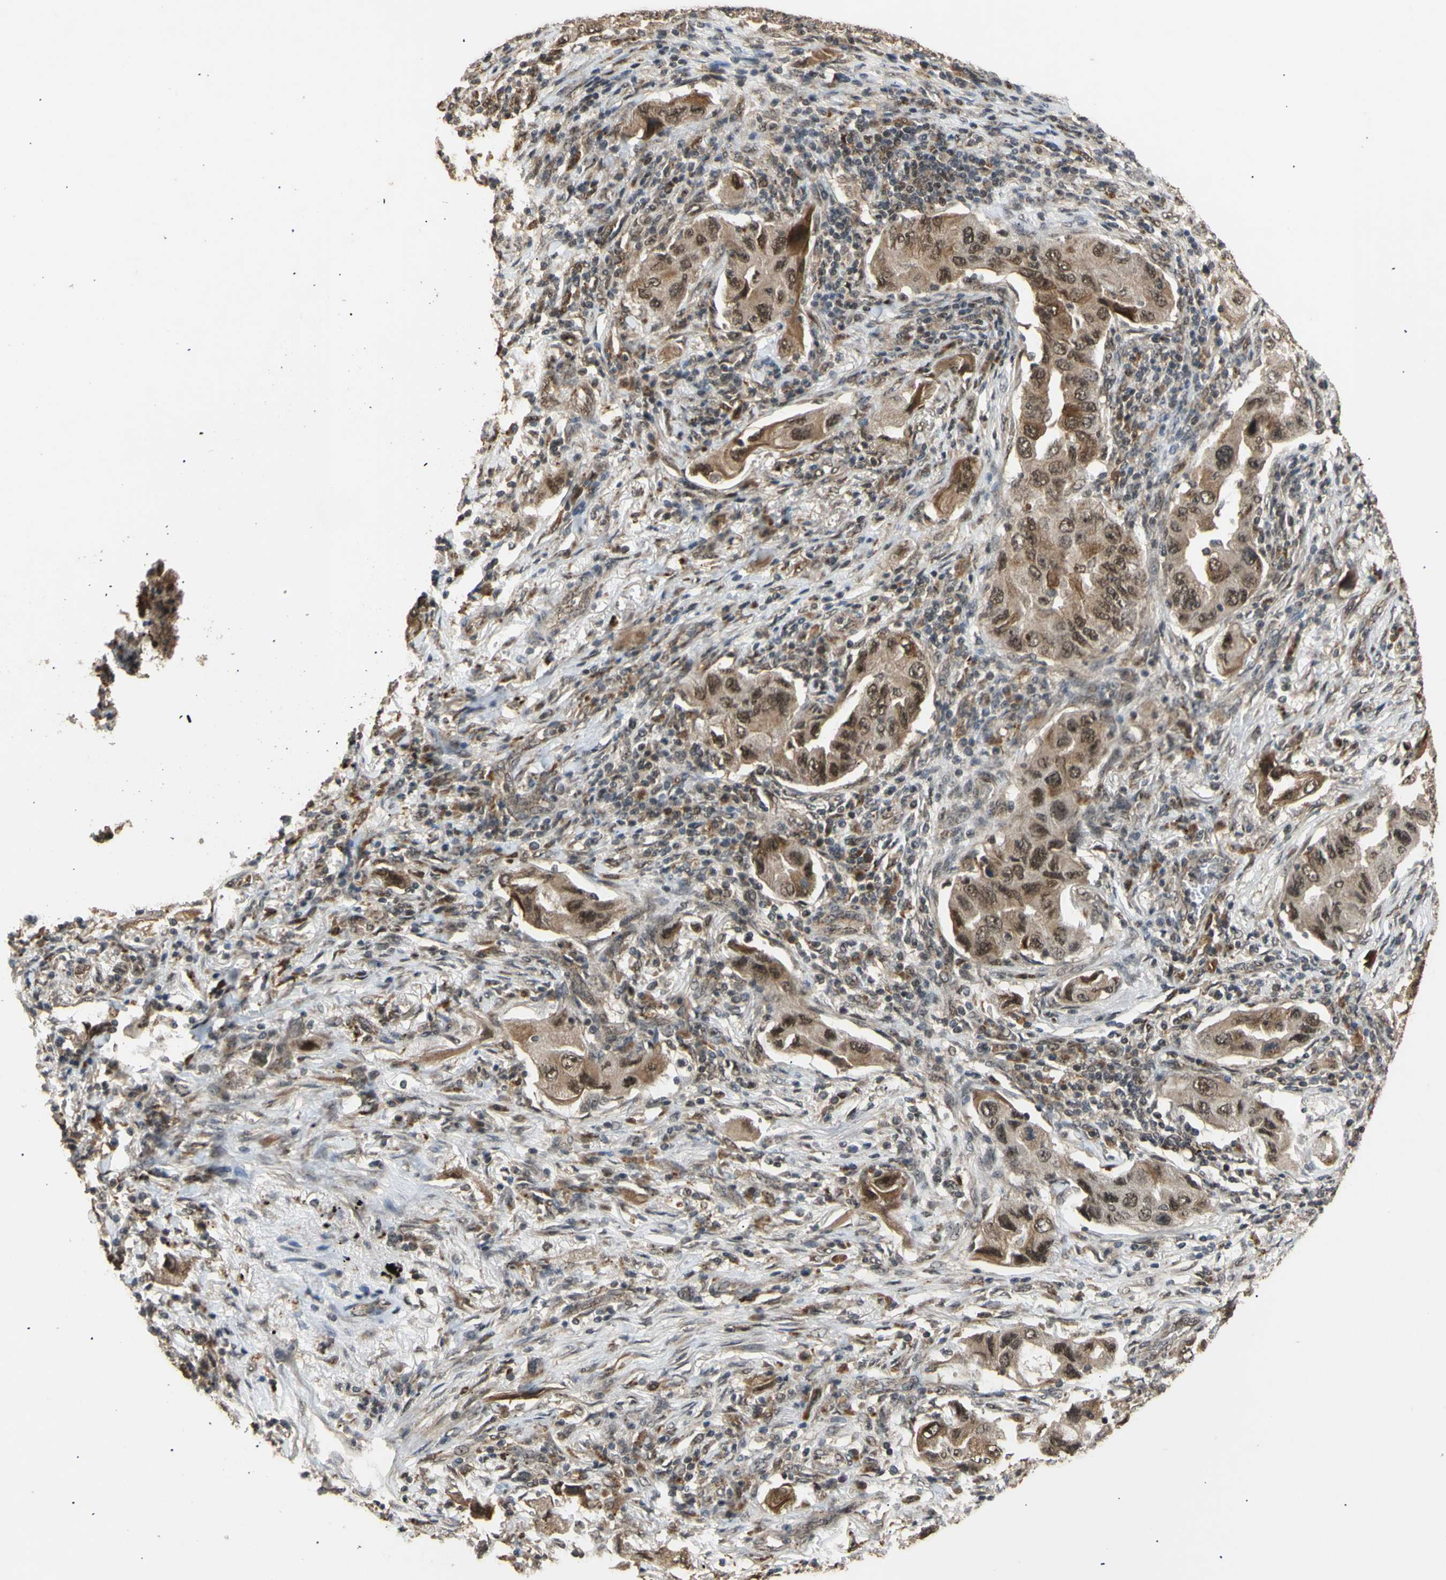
{"staining": {"intensity": "moderate", "quantity": ">75%", "location": "cytoplasmic/membranous,nuclear"}, "tissue": "lung cancer", "cell_type": "Tumor cells", "image_type": "cancer", "snomed": [{"axis": "morphology", "description": "Adenocarcinoma, NOS"}, {"axis": "topography", "description": "Lung"}], "caption": "Immunohistochemistry of lung cancer (adenocarcinoma) reveals medium levels of moderate cytoplasmic/membranous and nuclear staining in approximately >75% of tumor cells. The protein is stained brown, and the nuclei are stained in blue (DAB (3,3'-diaminobenzidine) IHC with brightfield microscopy, high magnification).", "gene": "GTF2E2", "patient": {"sex": "female", "age": 65}}